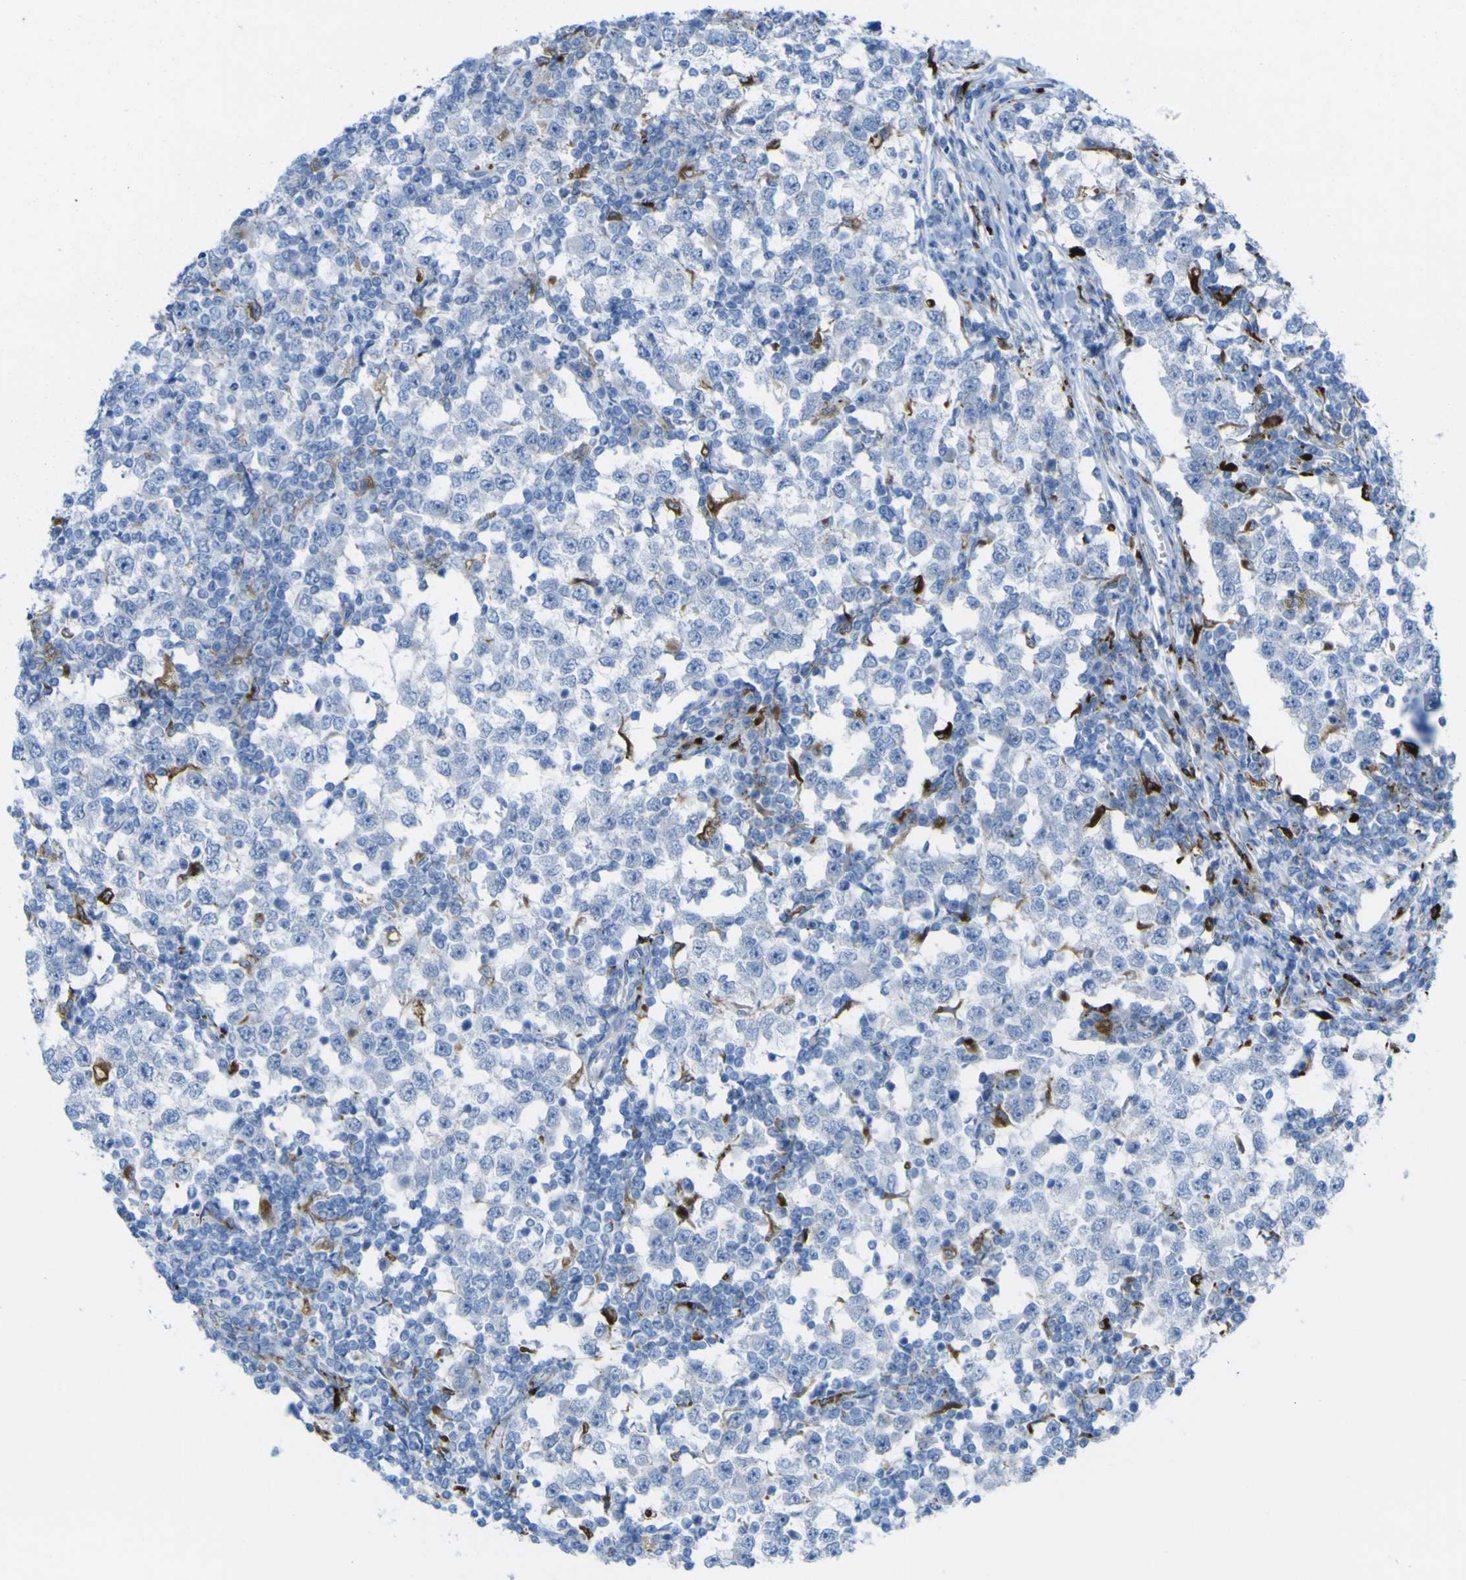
{"staining": {"intensity": "strong", "quantity": "<25%", "location": "cytoplasmic/membranous"}, "tissue": "testis cancer", "cell_type": "Tumor cells", "image_type": "cancer", "snomed": [{"axis": "morphology", "description": "Seminoma, NOS"}, {"axis": "topography", "description": "Testis"}], "caption": "Immunohistochemical staining of human testis cancer (seminoma) displays medium levels of strong cytoplasmic/membranous staining in about <25% of tumor cells.", "gene": "PLD3", "patient": {"sex": "male", "age": 65}}